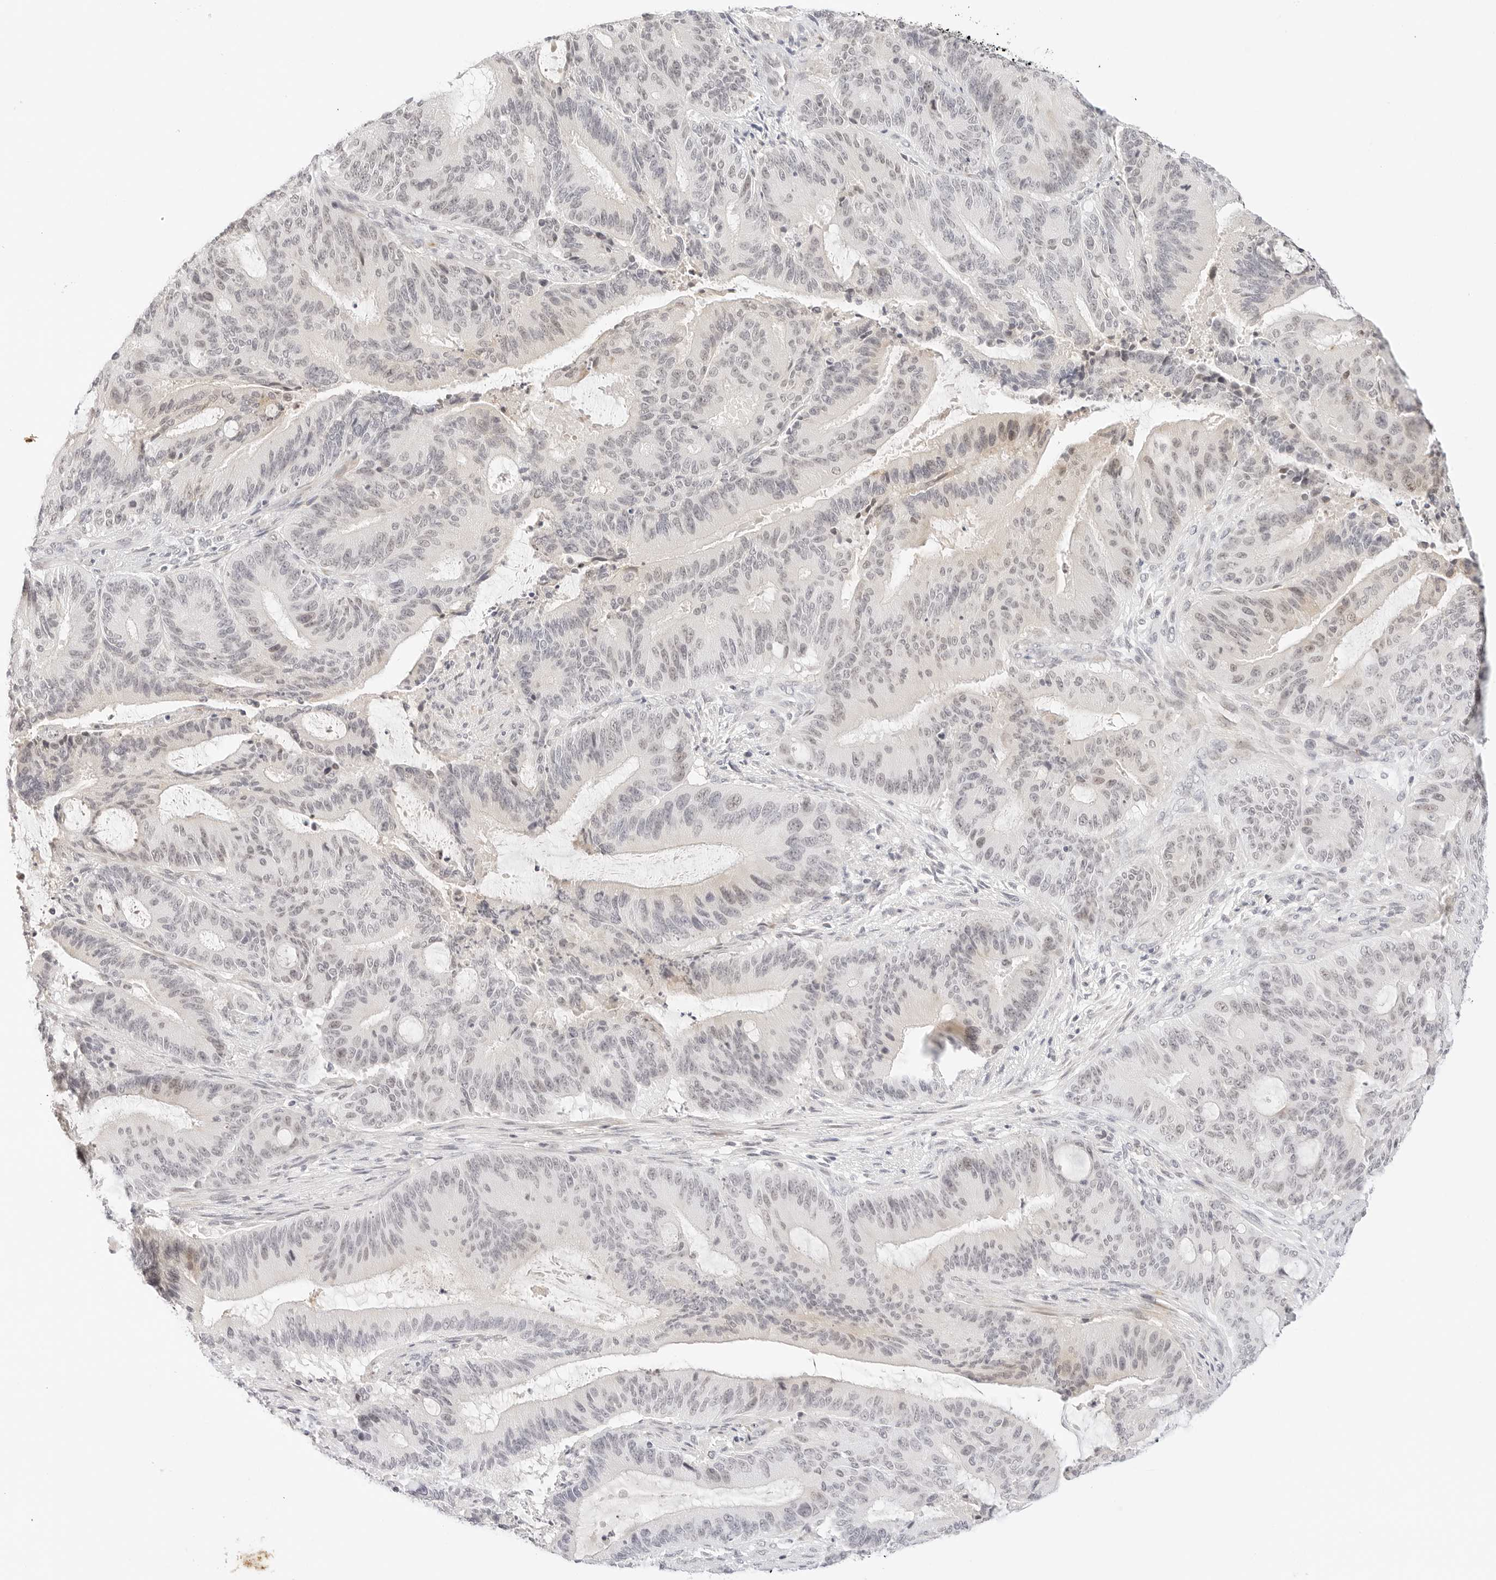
{"staining": {"intensity": "weak", "quantity": "<25%", "location": "nuclear"}, "tissue": "liver cancer", "cell_type": "Tumor cells", "image_type": "cancer", "snomed": [{"axis": "morphology", "description": "Normal tissue, NOS"}, {"axis": "morphology", "description": "Cholangiocarcinoma"}, {"axis": "topography", "description": "Liver"}, {"axis": "topography", "description": "Peripheral nerve tissue"}], "caption": "Protein analysis of cholangiocarcinoma (liver) reveals no significant positivity in tumor cells.", "gene": "XKR4", "patient": {"sex": "female", "age": 73}}